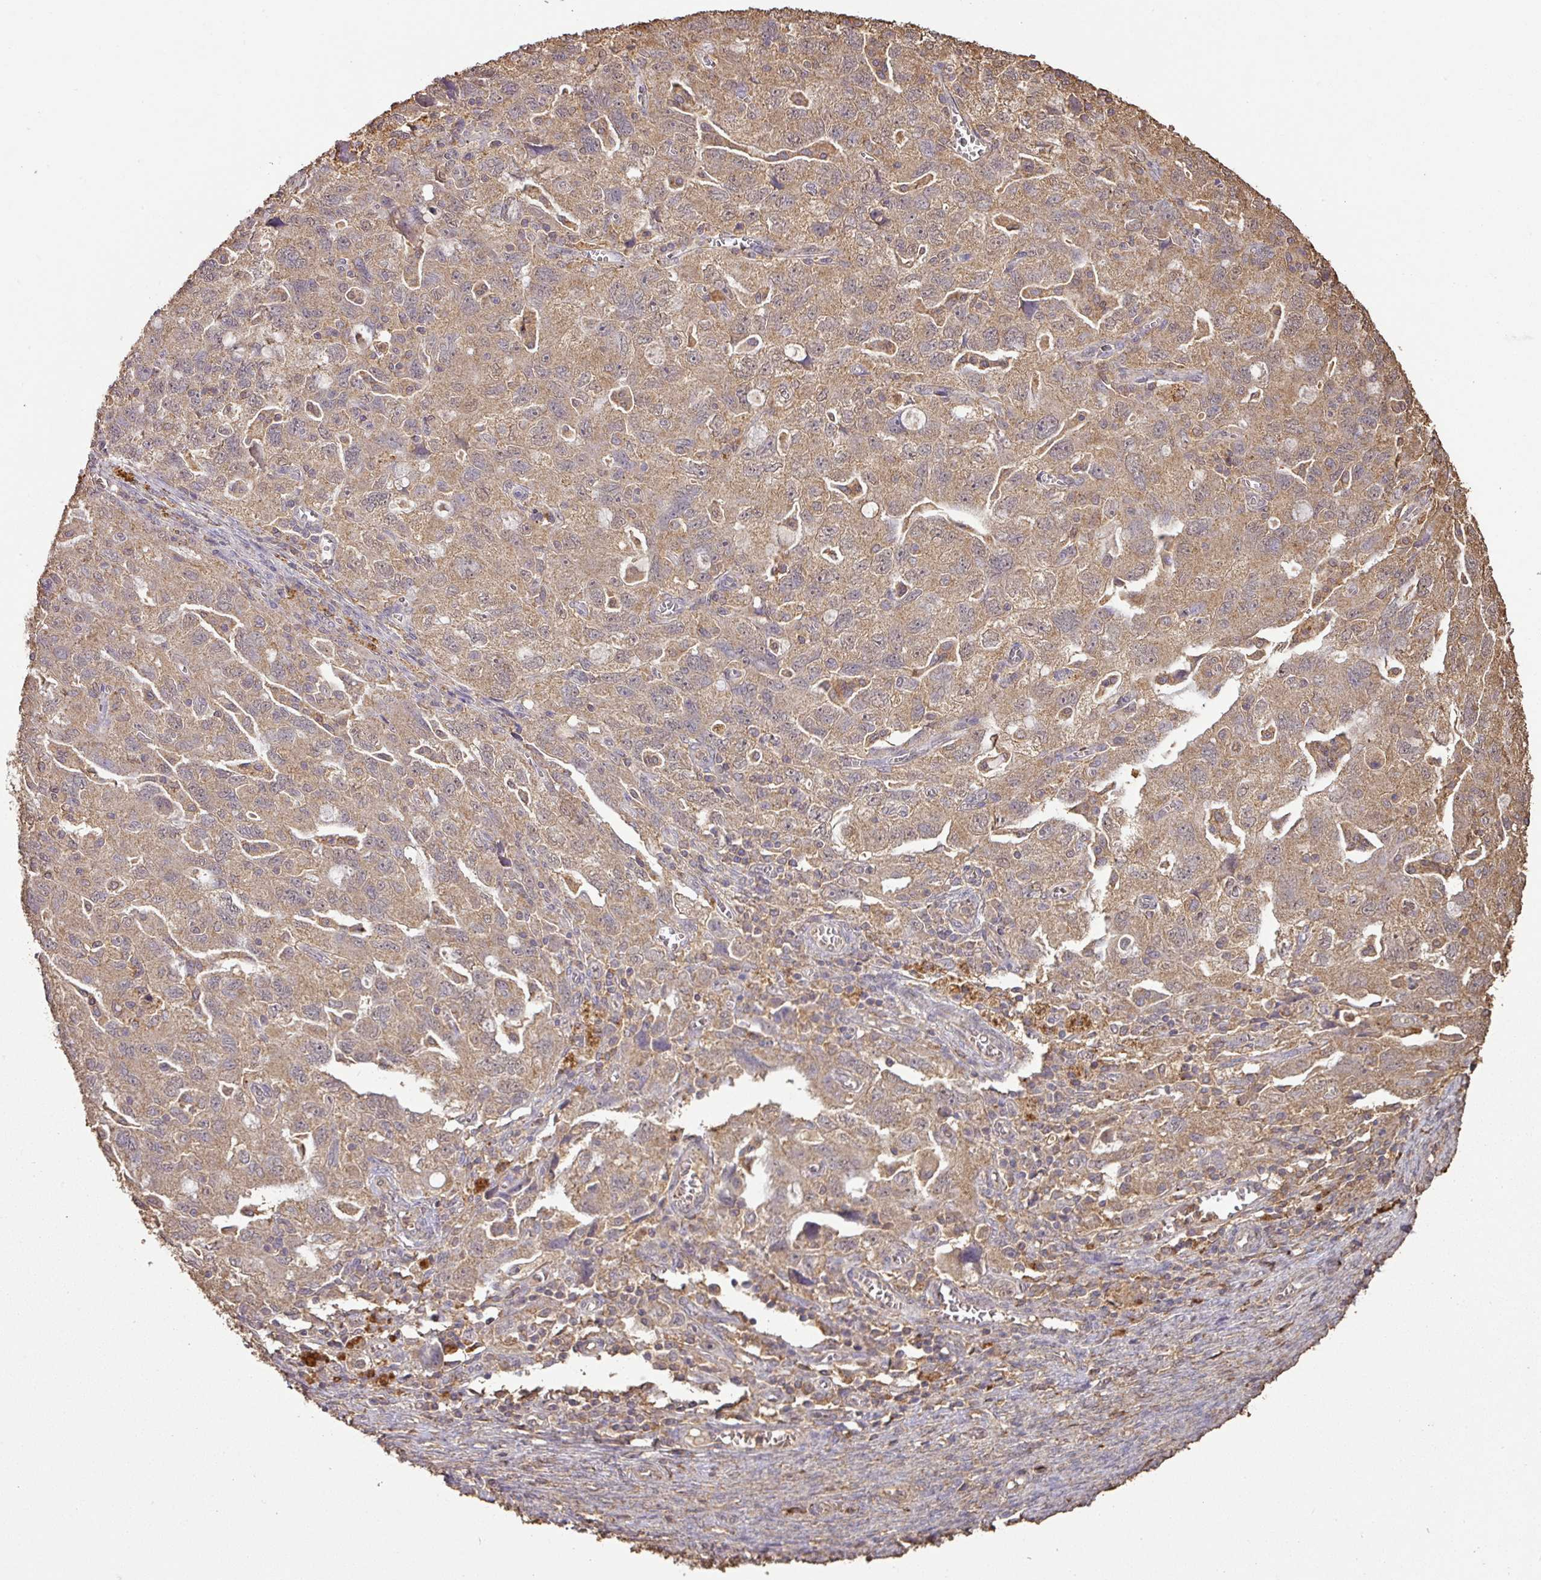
{"staining": {"intensity": "moderate", "quantity": ">75%", "location": "cytoplasmic/membranous"}, "tissue": "ovarian cancer", "cell_type": "Tumor cells", "image_type": "cancer", "snomed": [{"axis": "morphology", "description": "Carcinoma, NOS"}, {"axis": "morphology", "description": "Cystadenocarcinoma, serous, NOS"}, {"axis": "topography", "description": "Ovary"}], "caption": "A brown stain shows moderate cytoplasmic/membranous staining of a protein in serous cystadenocarcinoma (ovarian) tumor cells. (IHC, brightfield microscopy, high magnification).", "gene": "ATAT1", "patient": {"sex": "female", "age": 69}}